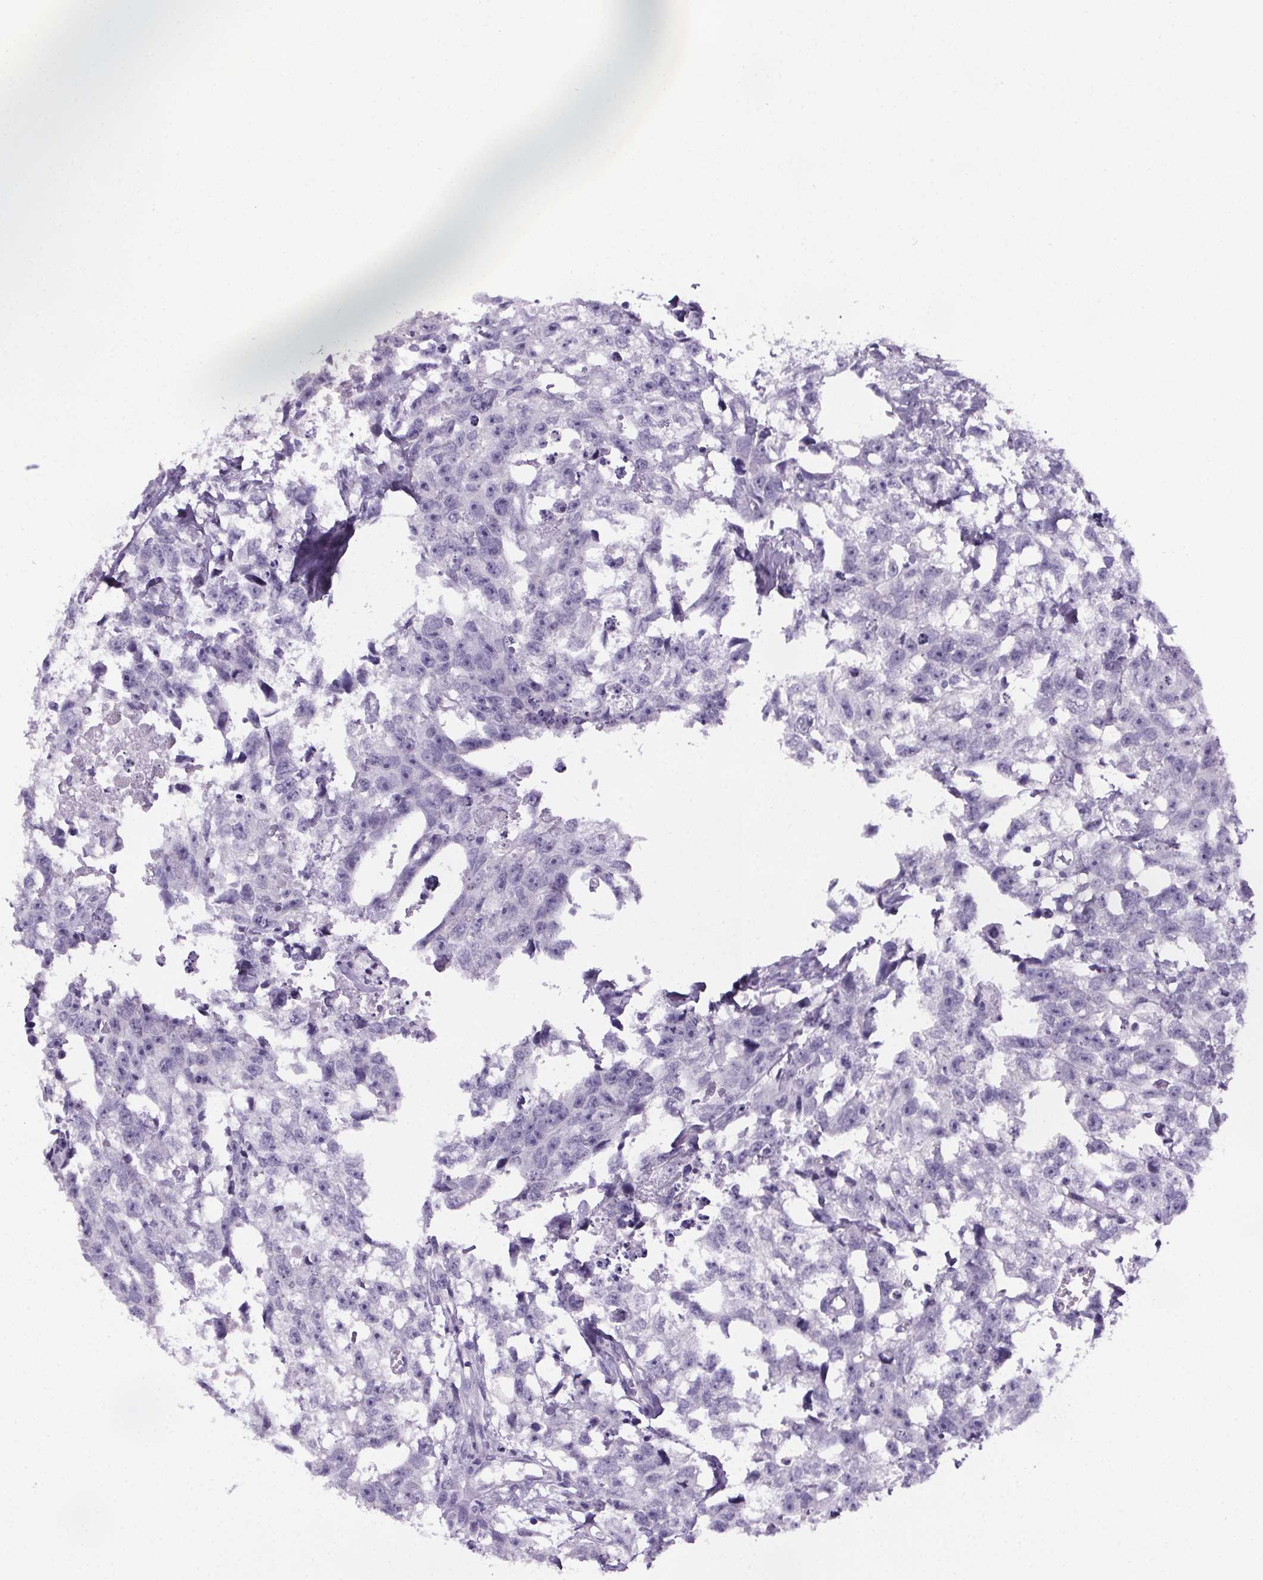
{"staining": {"intensity": "negative", "quantity": "none", "location": "none"}, "tissue": "testis cancer", "cell_type": "Tumor cells", "image_type": "cancer", "snomed": [{"axis": "morphology", "description": "Carcinoma, Embryonal, NOS"}, {"axis": "morphology", "description": "Teratoma, malignant, NOS"}, {"axis": "topography", "description": "Testis"}], "caption": "This is a photomicrograph of immunohistochemistry (IHC) staining of malignant teratoma (testis), which shows no expression in tumor cells. The staining is performed using DAB brown chromogen with nuclei counter-stained in using hematoxylin.", "gene": "CUBN", "patient": {"sex": "male", "age": 44}}